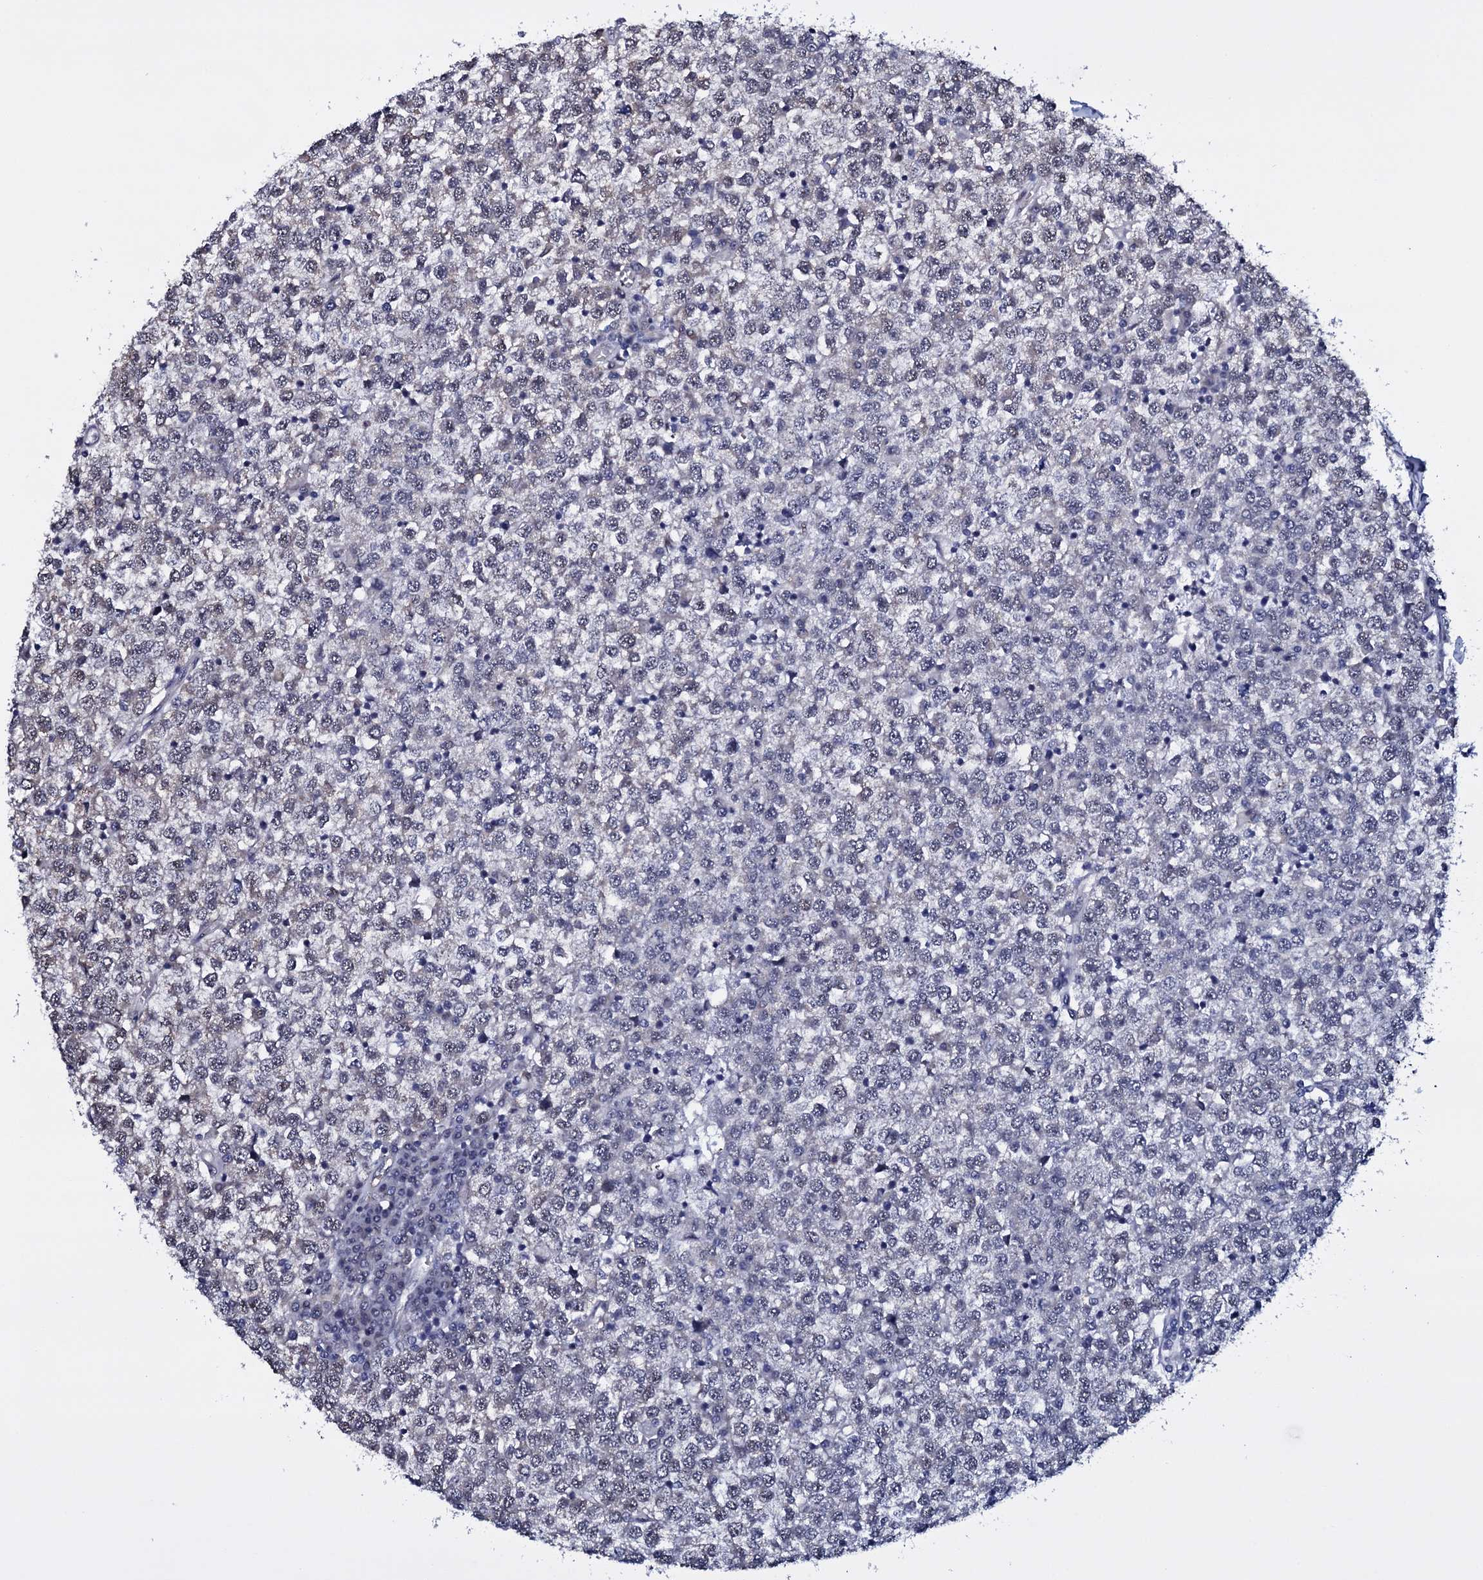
{"staining": {"intensity": "negative", "quantity": "none", "location": "none"}, "tissue": "testis cancer", "cell_type": "Tumor cells", "image_type": "cancer", "snomed": [{"axis": "morphology", "description": "Seminoma, NOS"}, {"axis": "topography", "description": "Testis"}], "caption": "IHC histopathology image of neoplastic tissue: human testis cancer (seminoma) stained with DAB displays no significant protein staining in tumor cells.", "gene": "GAREM1", "patient": {"sex": "male", "age": 65}}